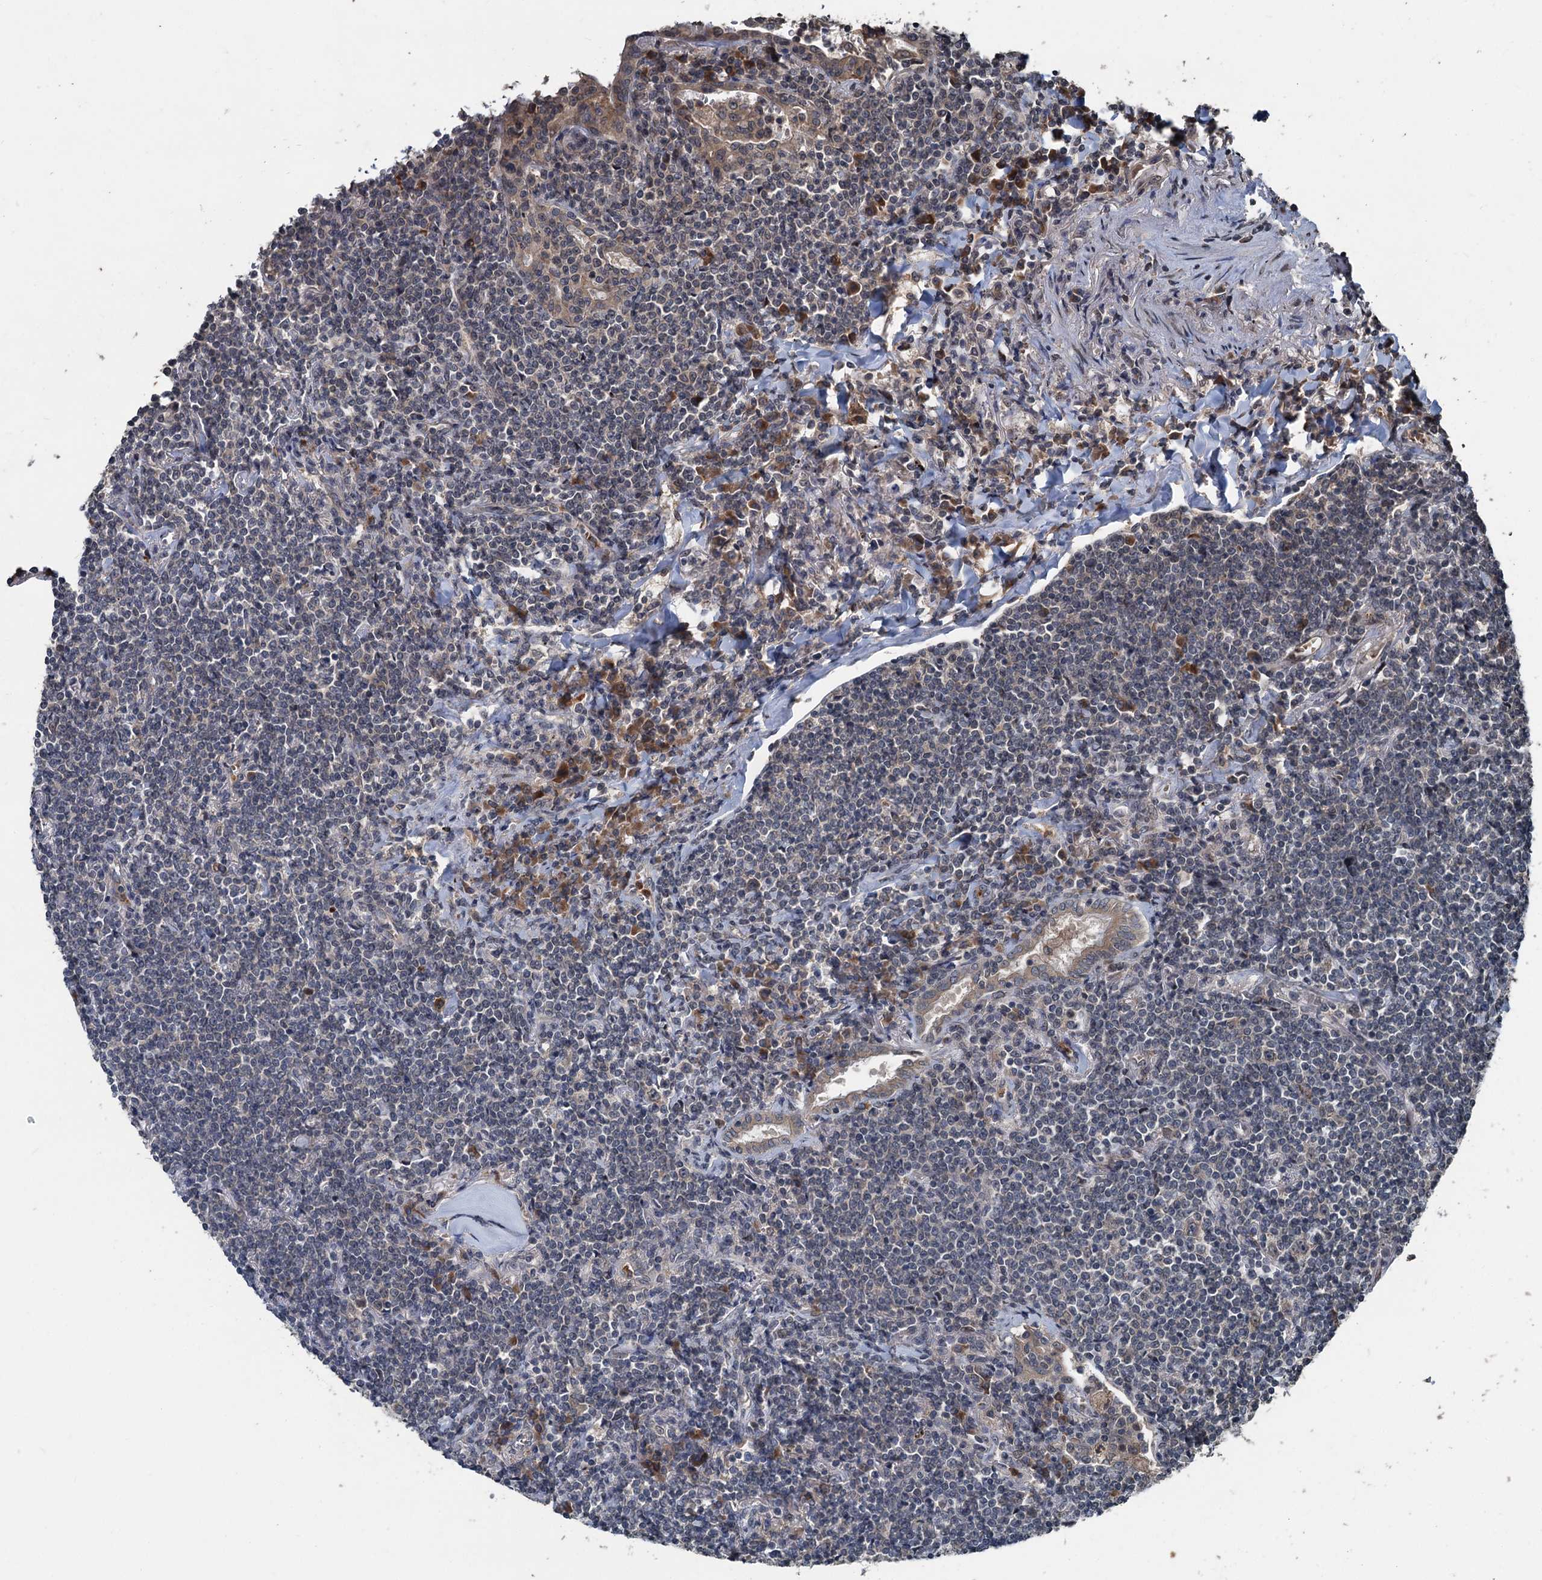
{"staining": {"intensity": "negative", "quantity": "none", "location": "none"}, "tissue": "lymphoma", "cell_type": "Tumor cells", "image_type": "cancer", "snomed": [{"axis": "morphology", "description": "Malignant lymphoma, non-Hodgkin's type, Low grade"}, {"axis": "topography", "description": "Lung"}], "caption": "Micrograph shows no protein staining in tumor cells of lymphoma tissue.", "gene": "N4BP2L2", "patient": {"sex": "female", "age": 71}}